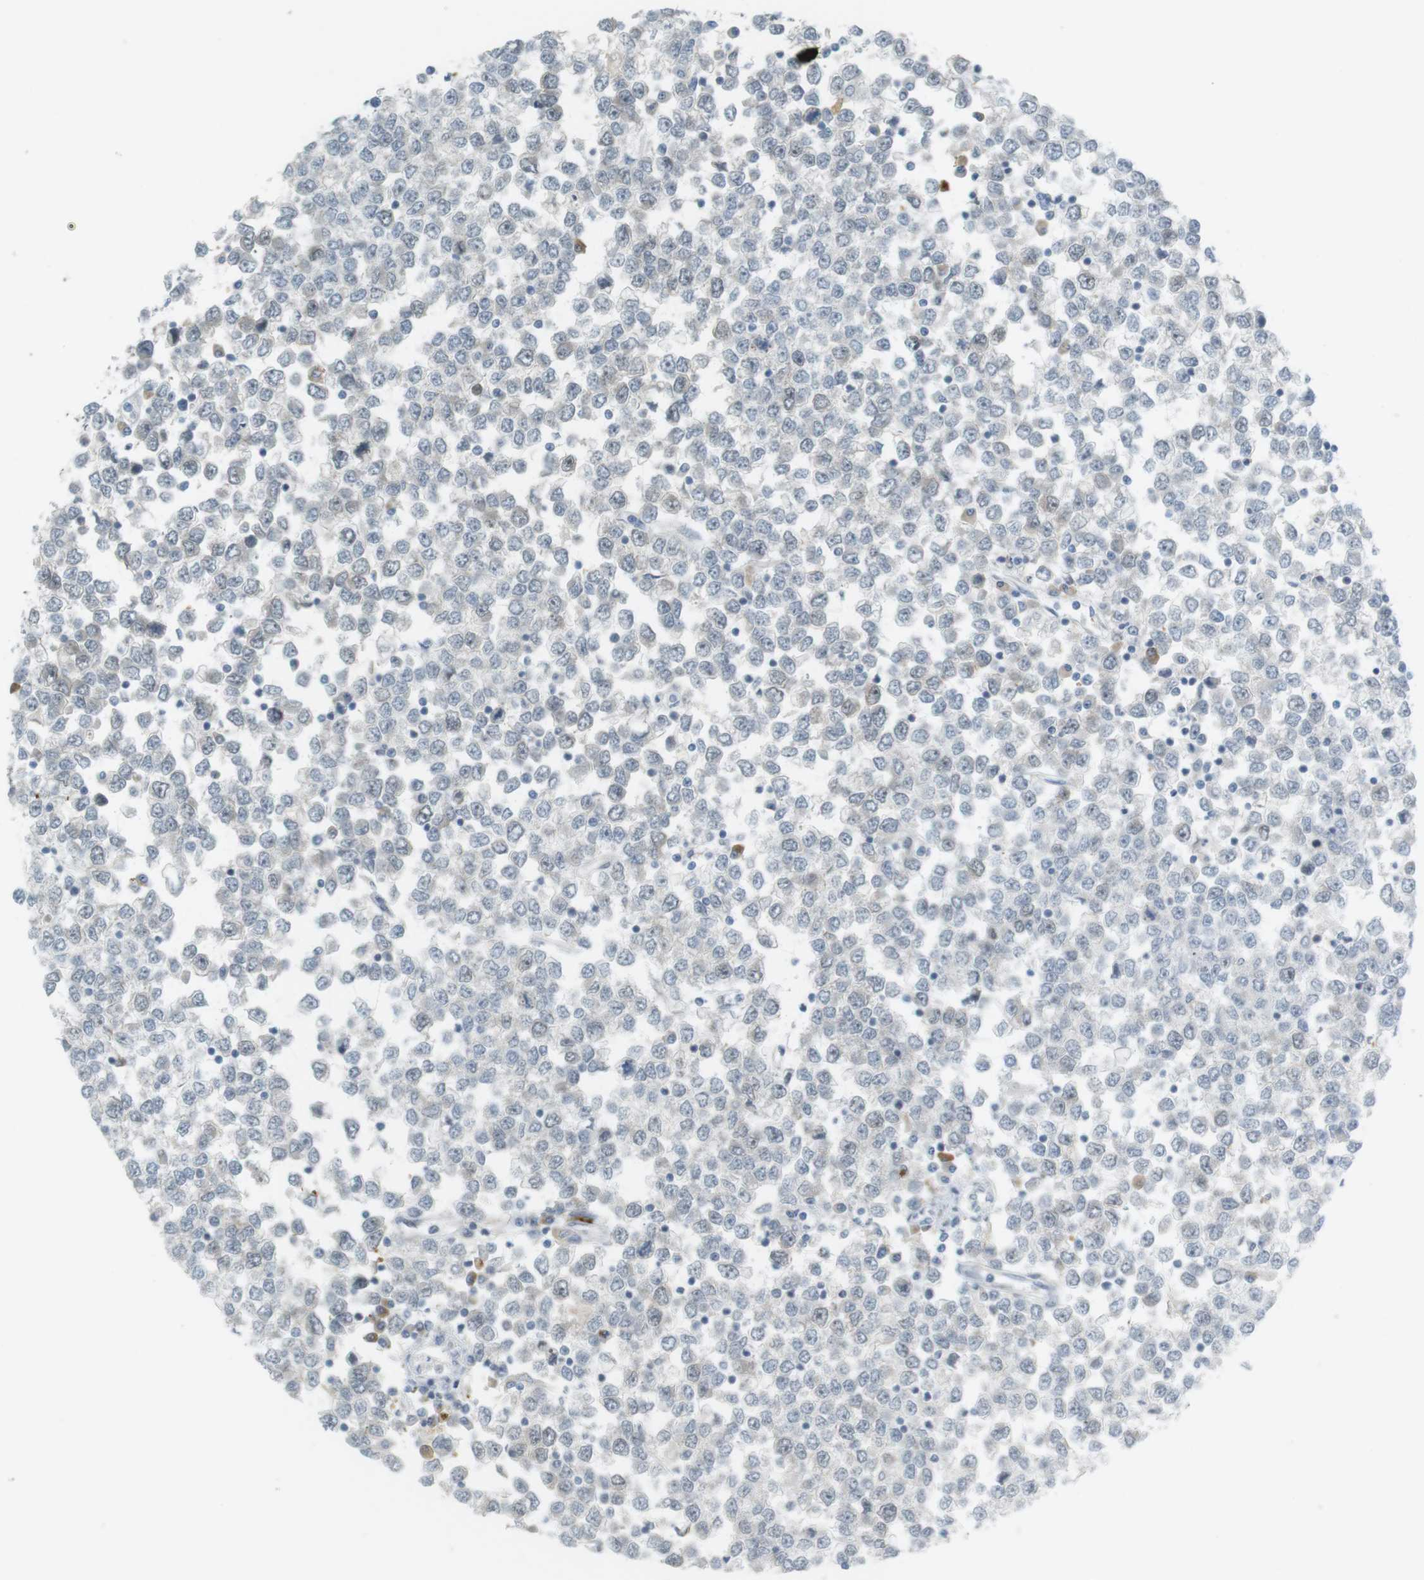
{"staining": {"intensity": "negative", "quantity": "none", "location": "none"}, "tissue": "testis cancer", "cell_type": "Tumor cells", "image_type": "cancer", "snomed": [{"axis": "morphology", "description": "Seminoma, NOS"}, {"axis": "topography", "description": "Testis"}], "caption": "The immunohistochemistry micrograph has no significant staining in tumor cells of testis cancer tissue. (Immunohistochemistry (ihc), brightfield microscopy, high magnification).", "gene": "DMC1", "patient": {"sex": "male", "age": 65}}